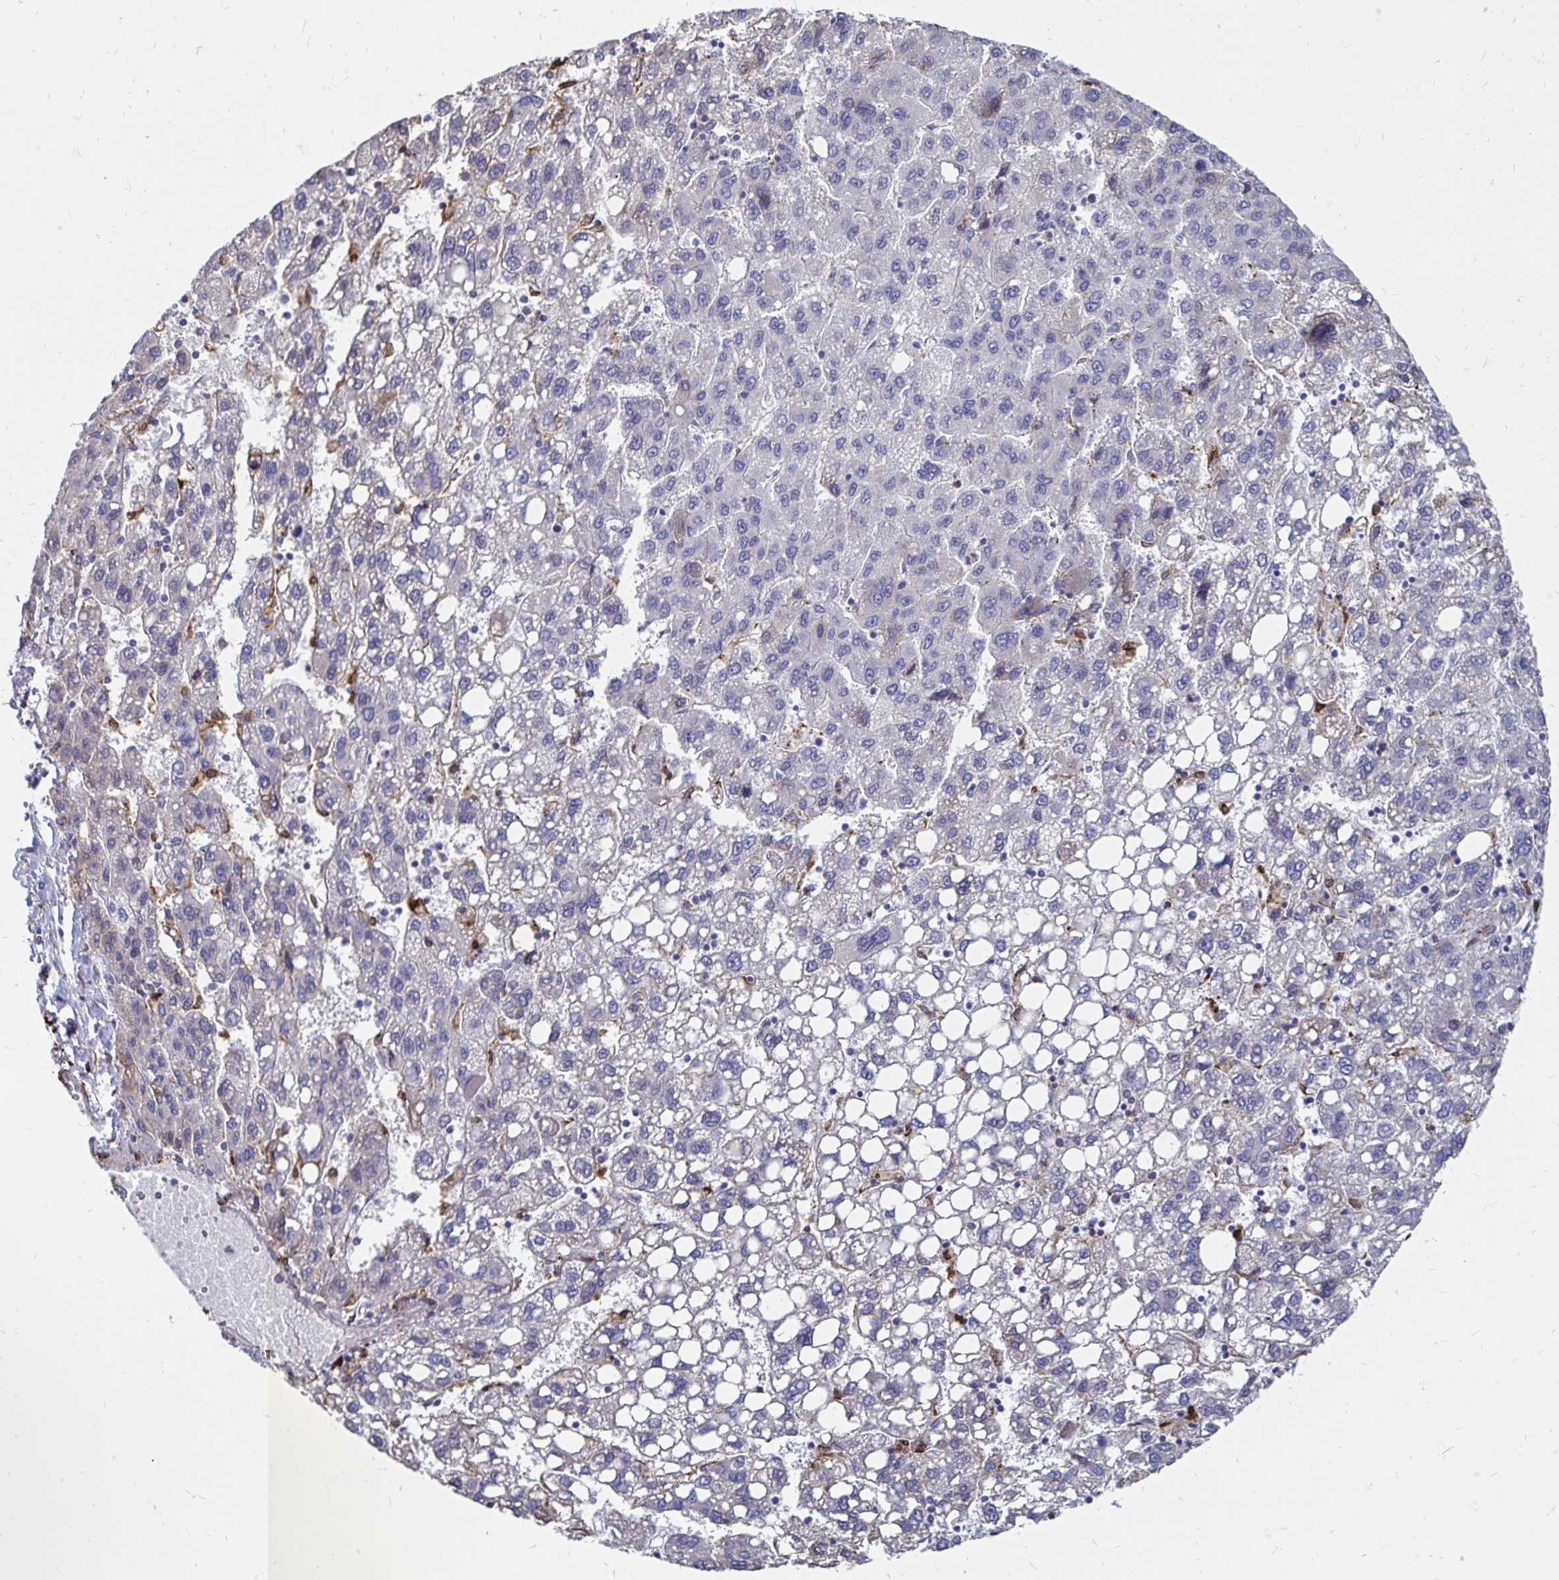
{"staining": {"intensity": "negative", "quantity": "none", "location": "none"}, "tissue": "liver cancer", "cell_type": "Tumor cells", "image_type": "cancer", "snomed": [{"axis": "morphology", "description": "Carcinoma, Hepatocellular, NOS"}, {"axis": "topography", "description": "Liver"}], "caption": "Tumor cells are negative for protein expression in human liver cancer.", "gene": "CDKL1", "patient": {"sex": "female", "age": 82}}